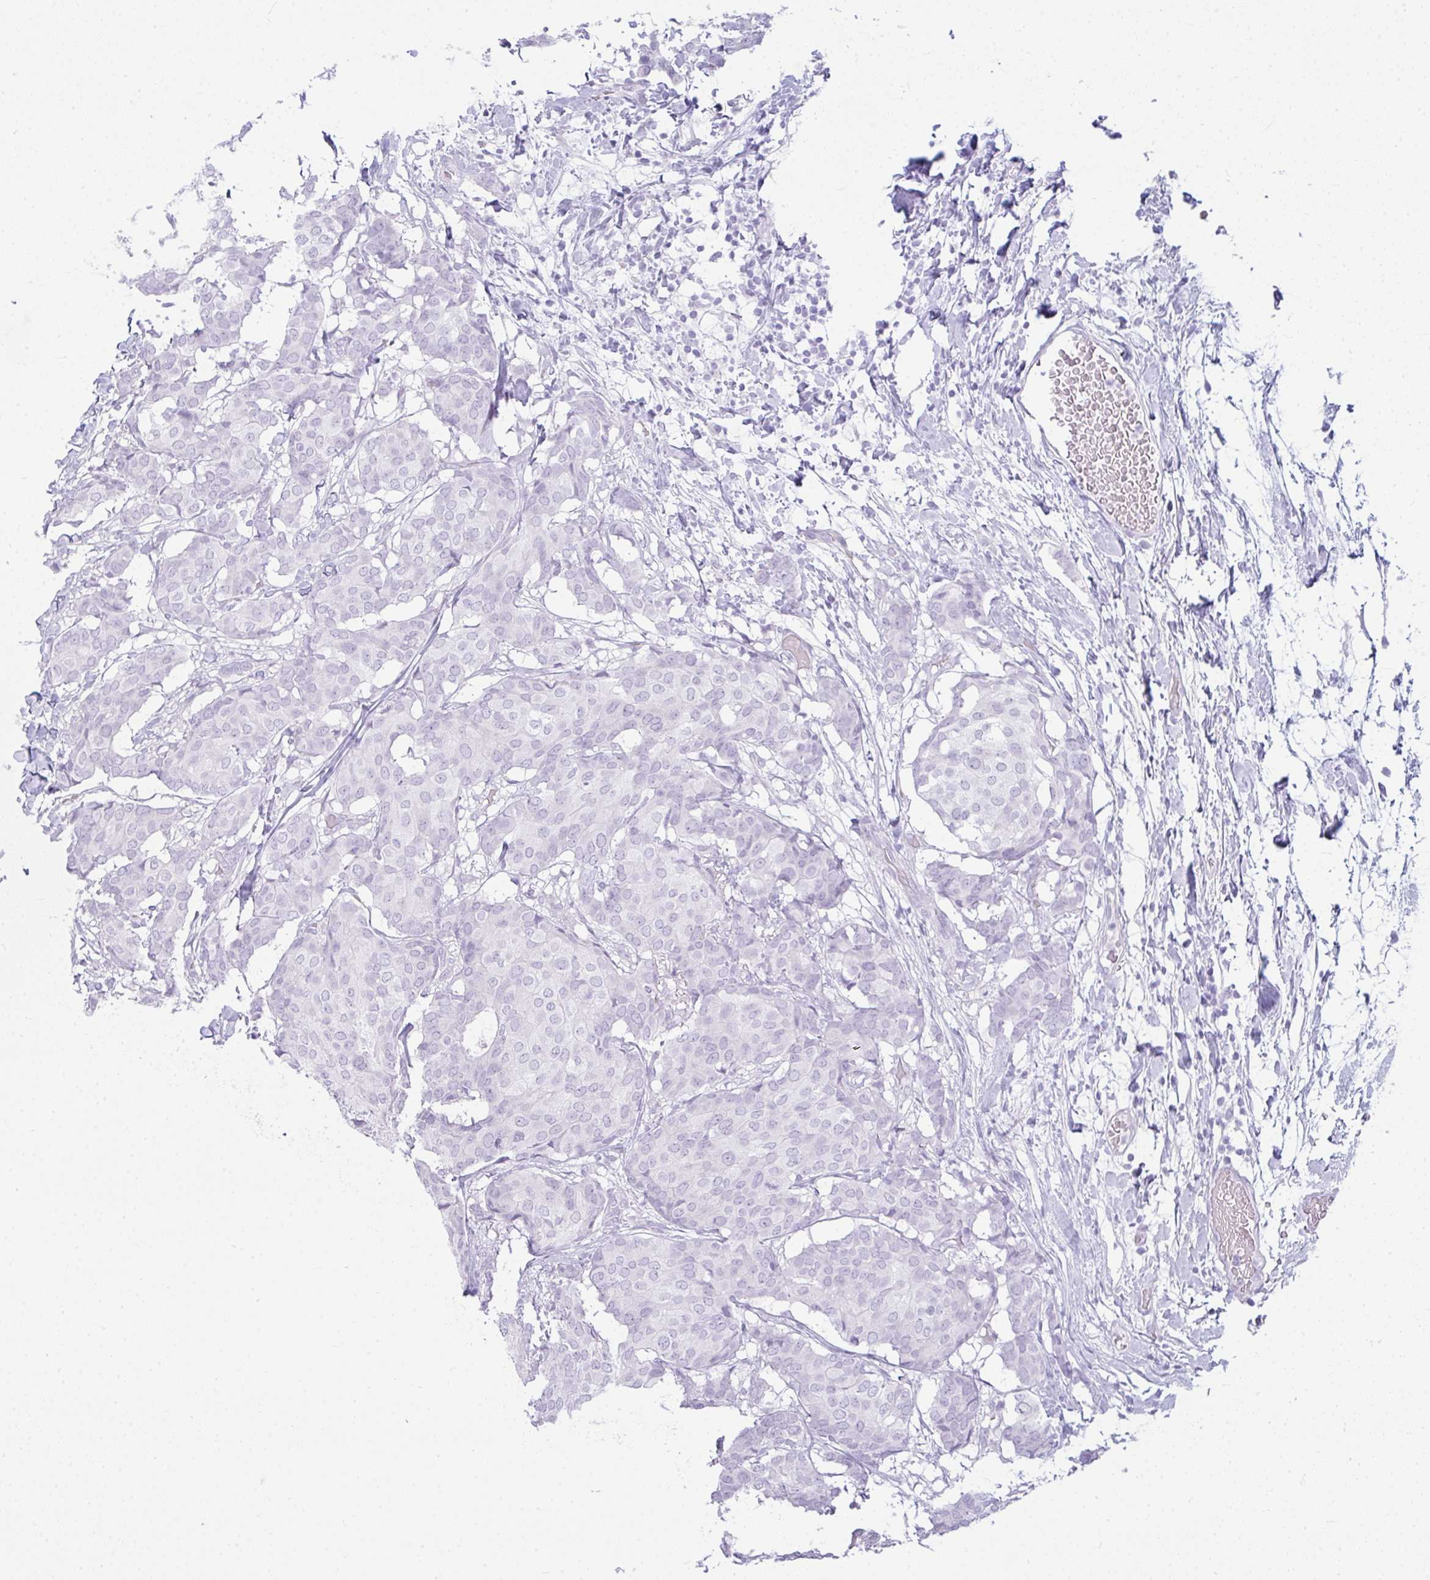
{"staining": {"intensity": "negative", "quantity": "none", "location": "none"}, "tissue": "breast cancer", "cell_type": "Tumor cells", "image_type": "cancer", "snomed": [{"axis": "morphology", "description": "Duct carcinoma"}, {"axis": "topography", "description": "Breast"}], "caption": "A micrograph of breast cancer stained for a protein demonstrates no brown staining in tumor cells.", "gene": "RASL10A", "patient": {"sex": "female", "age": 75}}